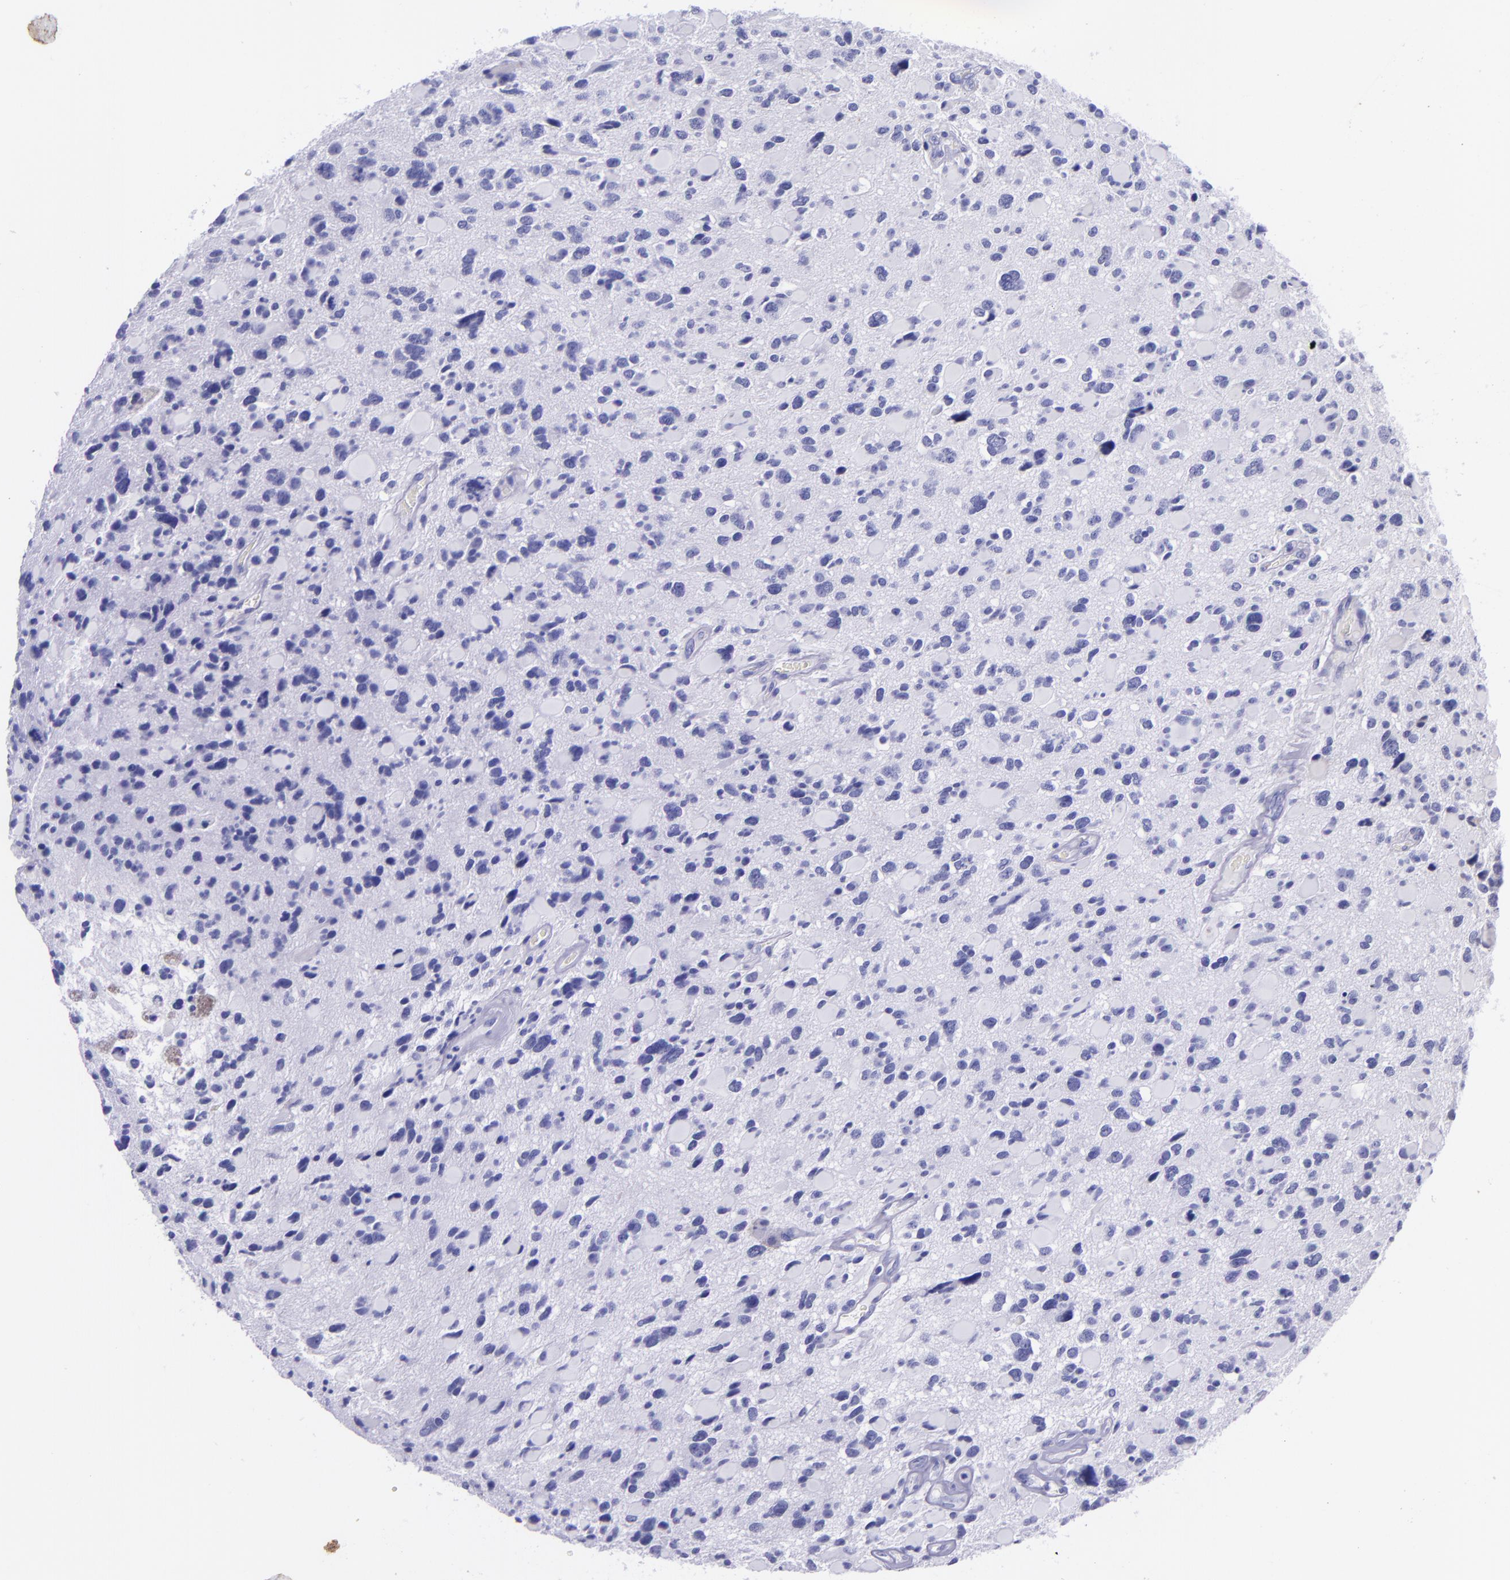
{"staining": {"intensity": "negative", "quantity": "none", "location": "none"}, "tissue": "glioma", "cell_type": "Tumor cells", "image_type": "cancer", "snomed": [{"axis": "morphology", "description": "Glioma, malignant, High grade"}, {"axis": "topography", "description": "Brain"}], "caption": "Immunohistochemistry (IHC) histopathology image of neoplastic tissue: glioma stained with DAB (3,3'-diaminobenzidine) reveals no significant protein expression in tumor cells. (Immunohistochemistry, brightfield microscopy, high magnification).", "gene": "KRT4", "patient": {"sex": "female", "age": 37}}